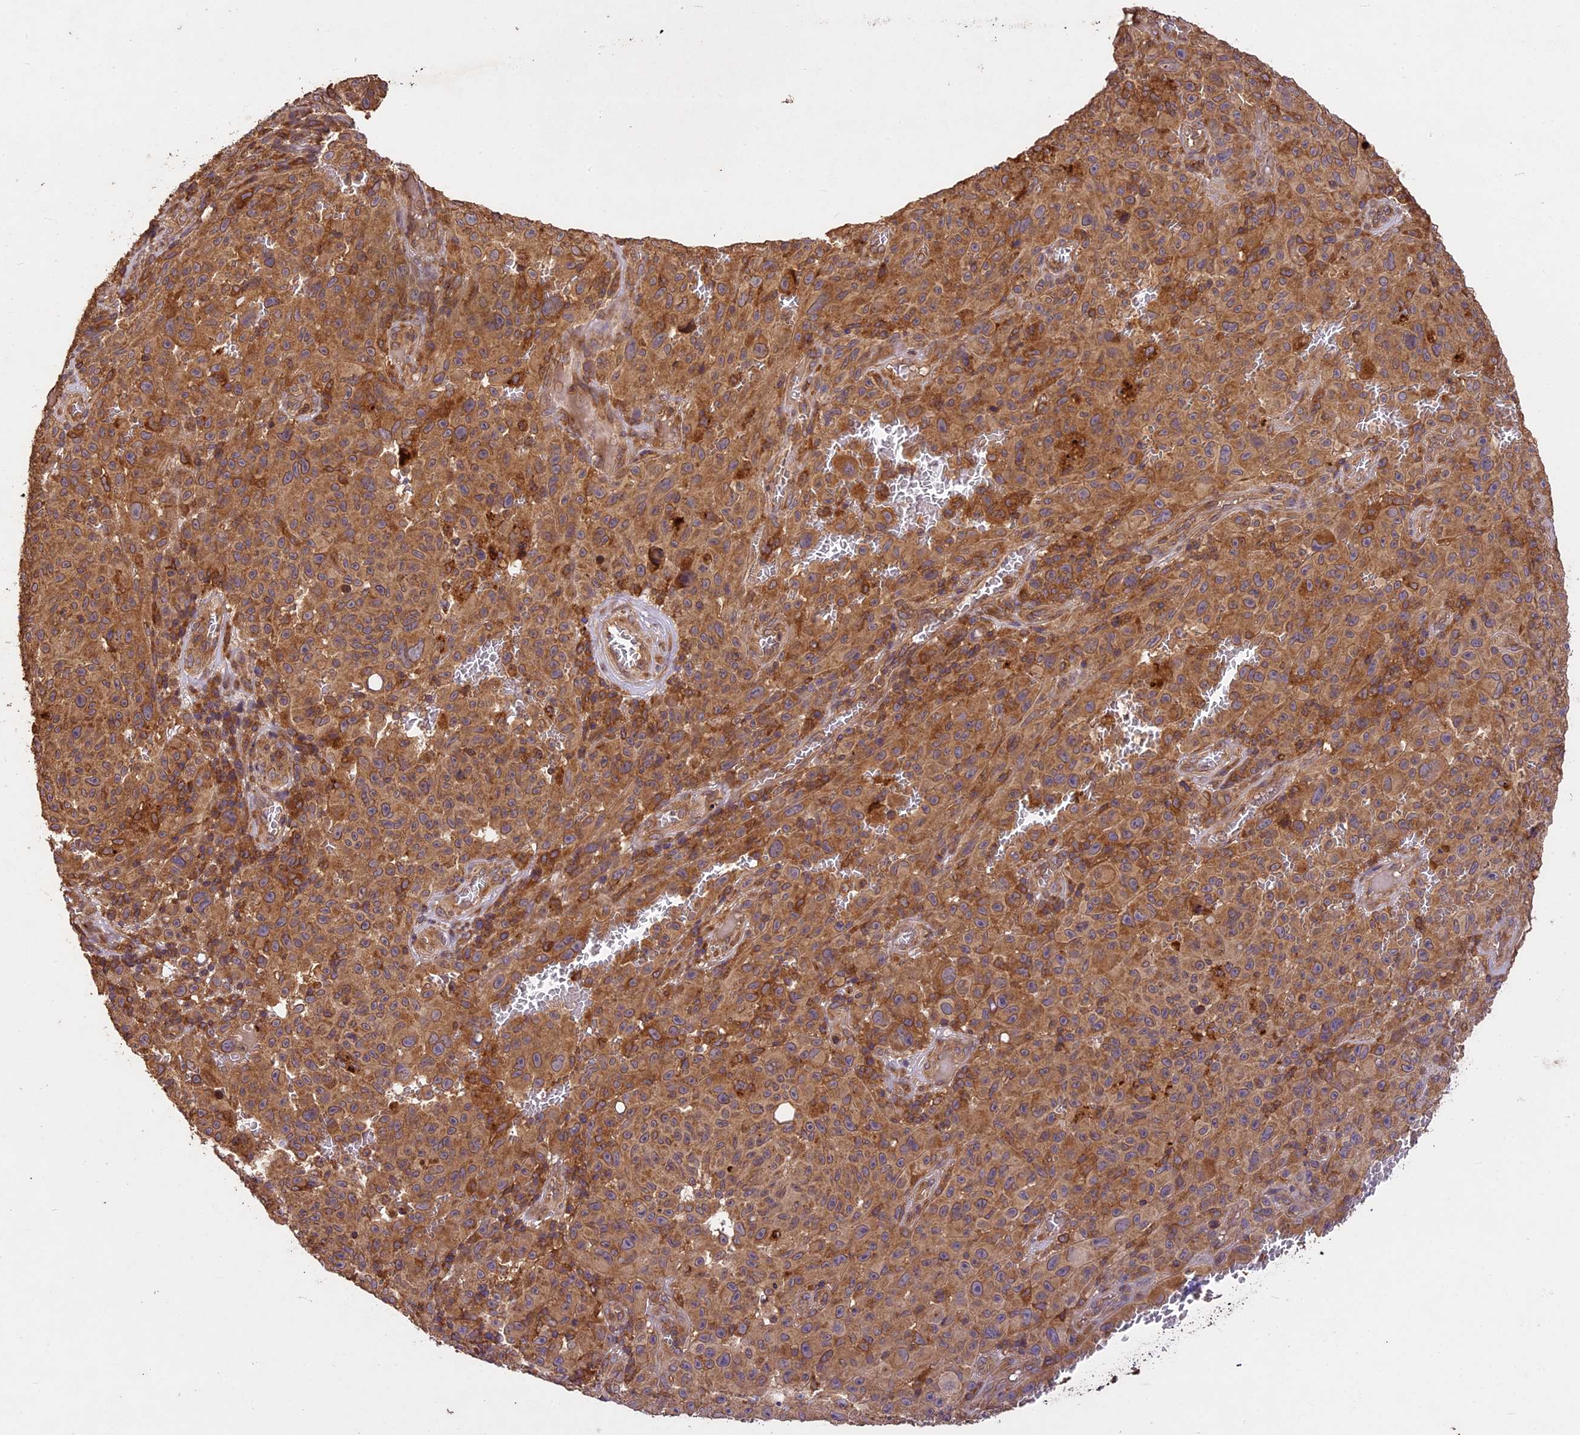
{"staining": {"intensity": "moderate", "quantity": ">75%", "location": "cytoplasmic/membranous"}, "tissue": "melanoma", "cell_type": "Tumor cells", "image_type": "cancer", "snomed": [{"axis": "morphology", "description": "Malignant melanoma, NOS"}, {"axis": "topography", "description": "Skin"}], "caption": "Tumor cells display medium levels of moderate cytoplasmic/membranous staining in approximately >75% of cells in human malignant melanoma. (IHC, brightfield microscopy, high magnification).", "gene": "BRAP", "patient": {"sex": "female", "age": 82}}